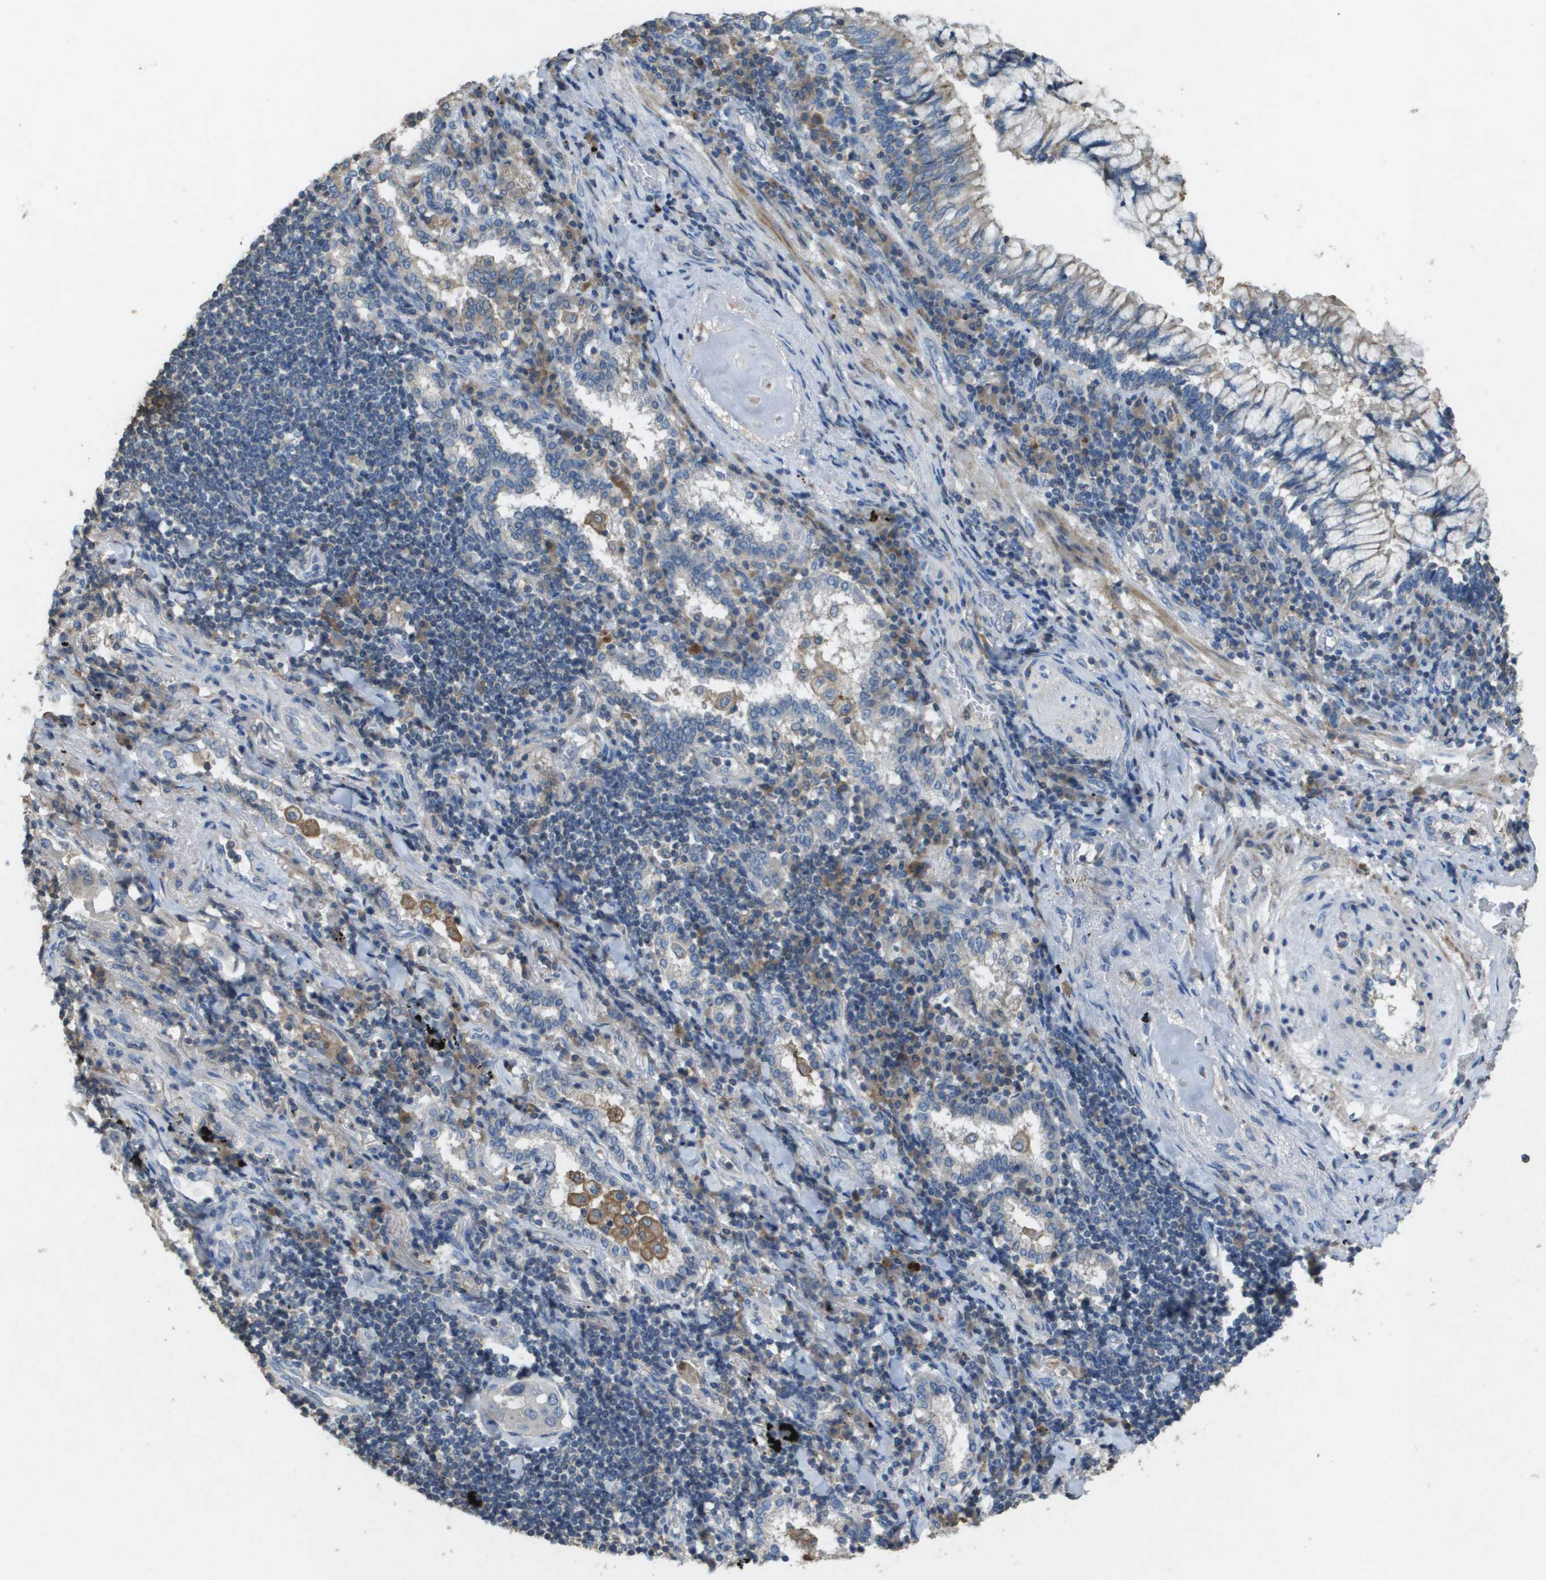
{"staining": {"intensity": "negative", "quantity": "none", "location": "none"}, "tissue": "lung cancer", "cell_type": "Tumor cells", "image_type": "cancer", "snomed": [{"axis": "morphology", "description": "Adenocarcinoma, NOS"}, {"axis": "topography", "description": "Lung"}], "caption": "Lung cancer was stained to show a protein in brown. There is no significant expression in tumor cells.", "gene": "CLCA4", "patient": {"sex": "female", "age": 65}}